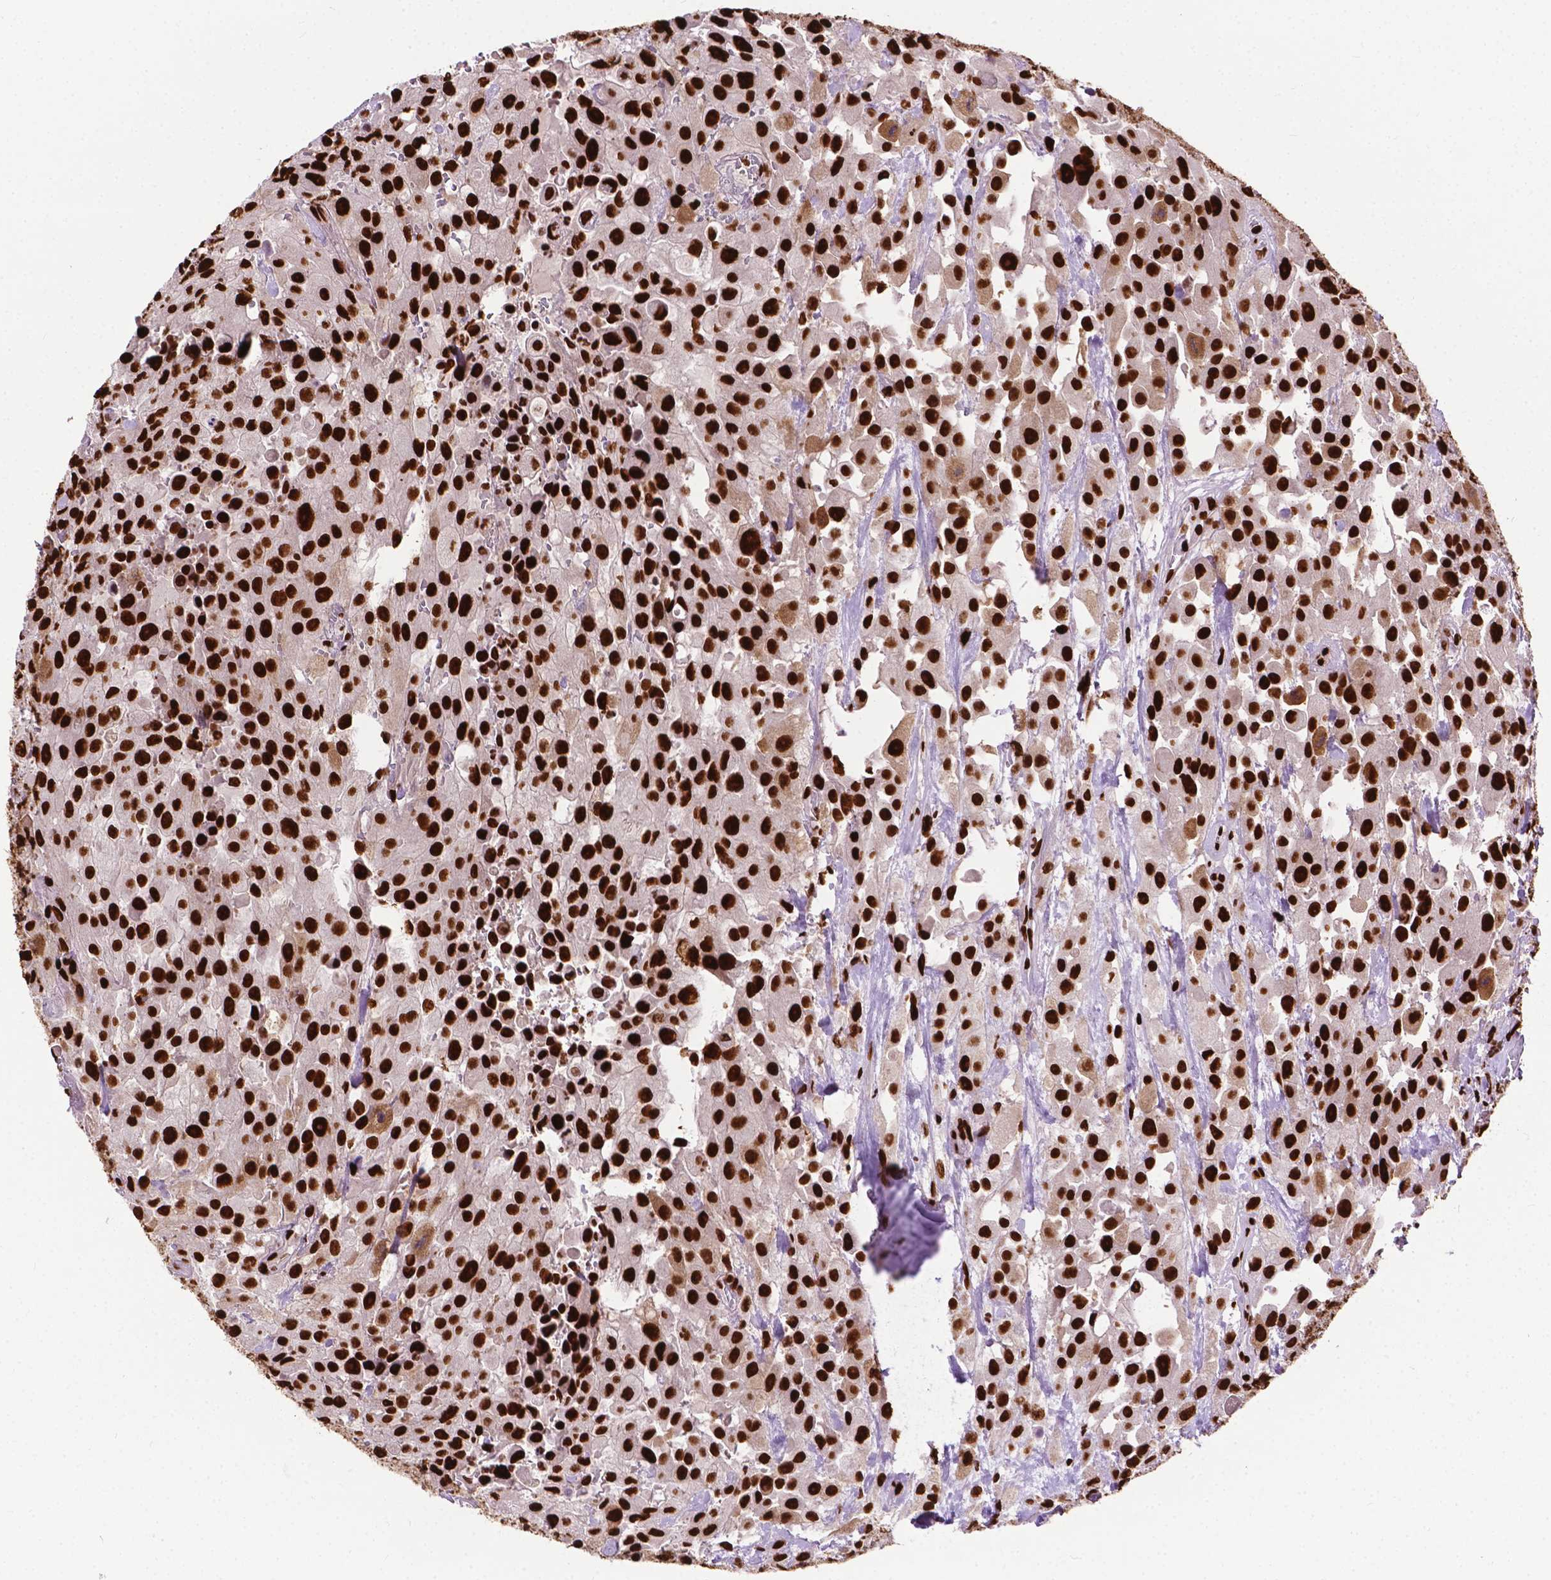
{"staining": {"intensity": "strong", "quantity": ">75%", "location": "nuclear"}, "tissue": "urothelial cancer", "cell_type": "Tumor cells", "image_type": "cancer", "snomed": [{"axis": "morphology", "description": "Urothelial carcinoma, High grade"}, {"axis": "topography", "description": "Urinary bladder"}], "caption": "A micrograph of human high-grade urothelial carcinoma stained for a protein shows strong nuclear brown staining in tumor cells.", "gene": "SMIM5", "patient": {"sex": "male", "age": 79}}